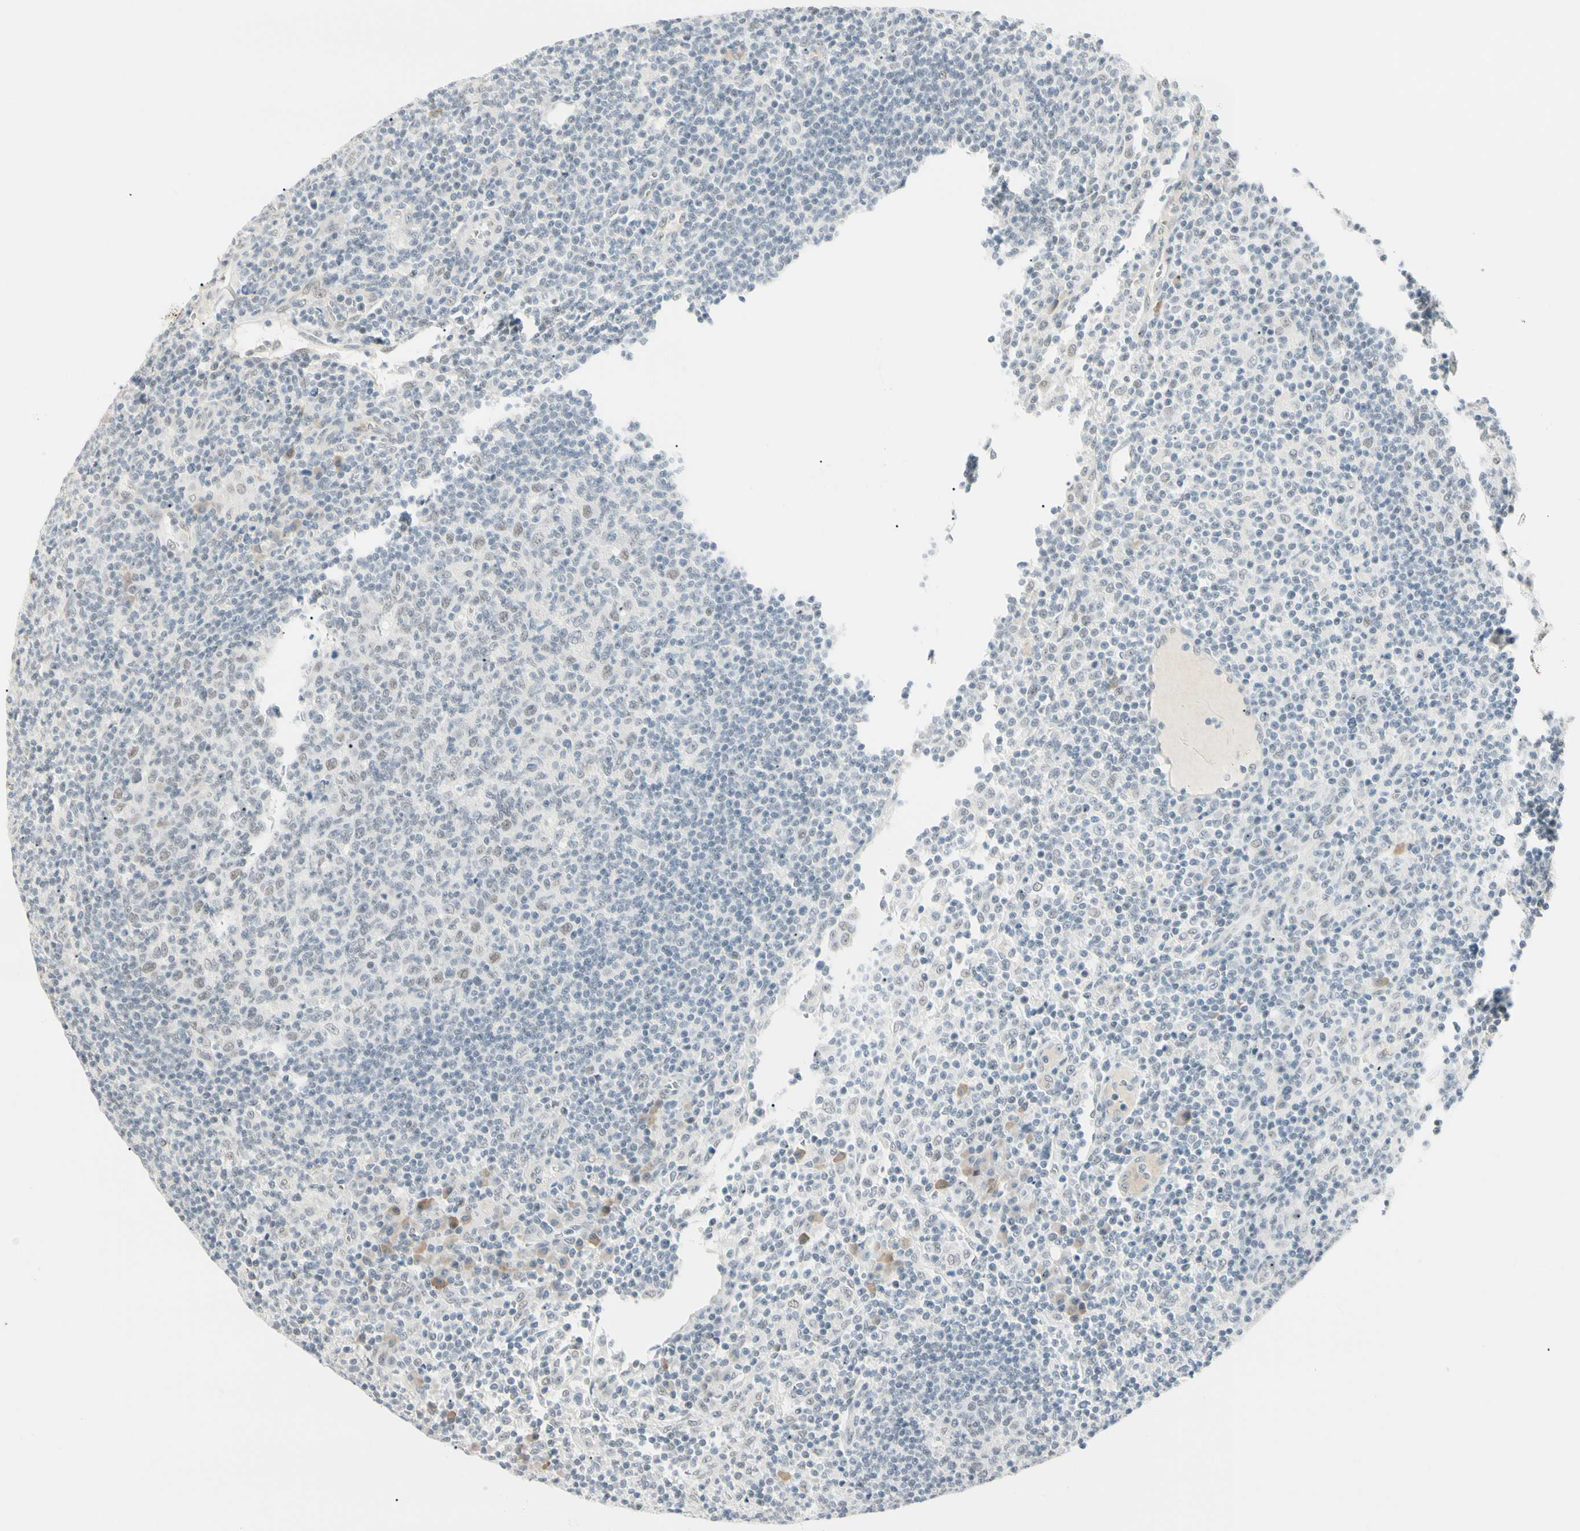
{"staining": {"intensity": "negative", "quantity": "none", "location": "none"}, "tissue": "lymph node", "cell_type": "Germinal center cells", "image_type": "normal", "snomed": [{"axis": "morphology", "description": "Normal tissue, NOS"}, {"axis": "morphology", "description": "Inflammation, NOS"}, {"axis": "topography", "description": "Lymph node"}], "caption": "The photomicrograph exhibits no staining of germinal center cells in unremarkable lymph node.", "gene": "ASPN", "patient": {"sex": "male", "age": 55}}